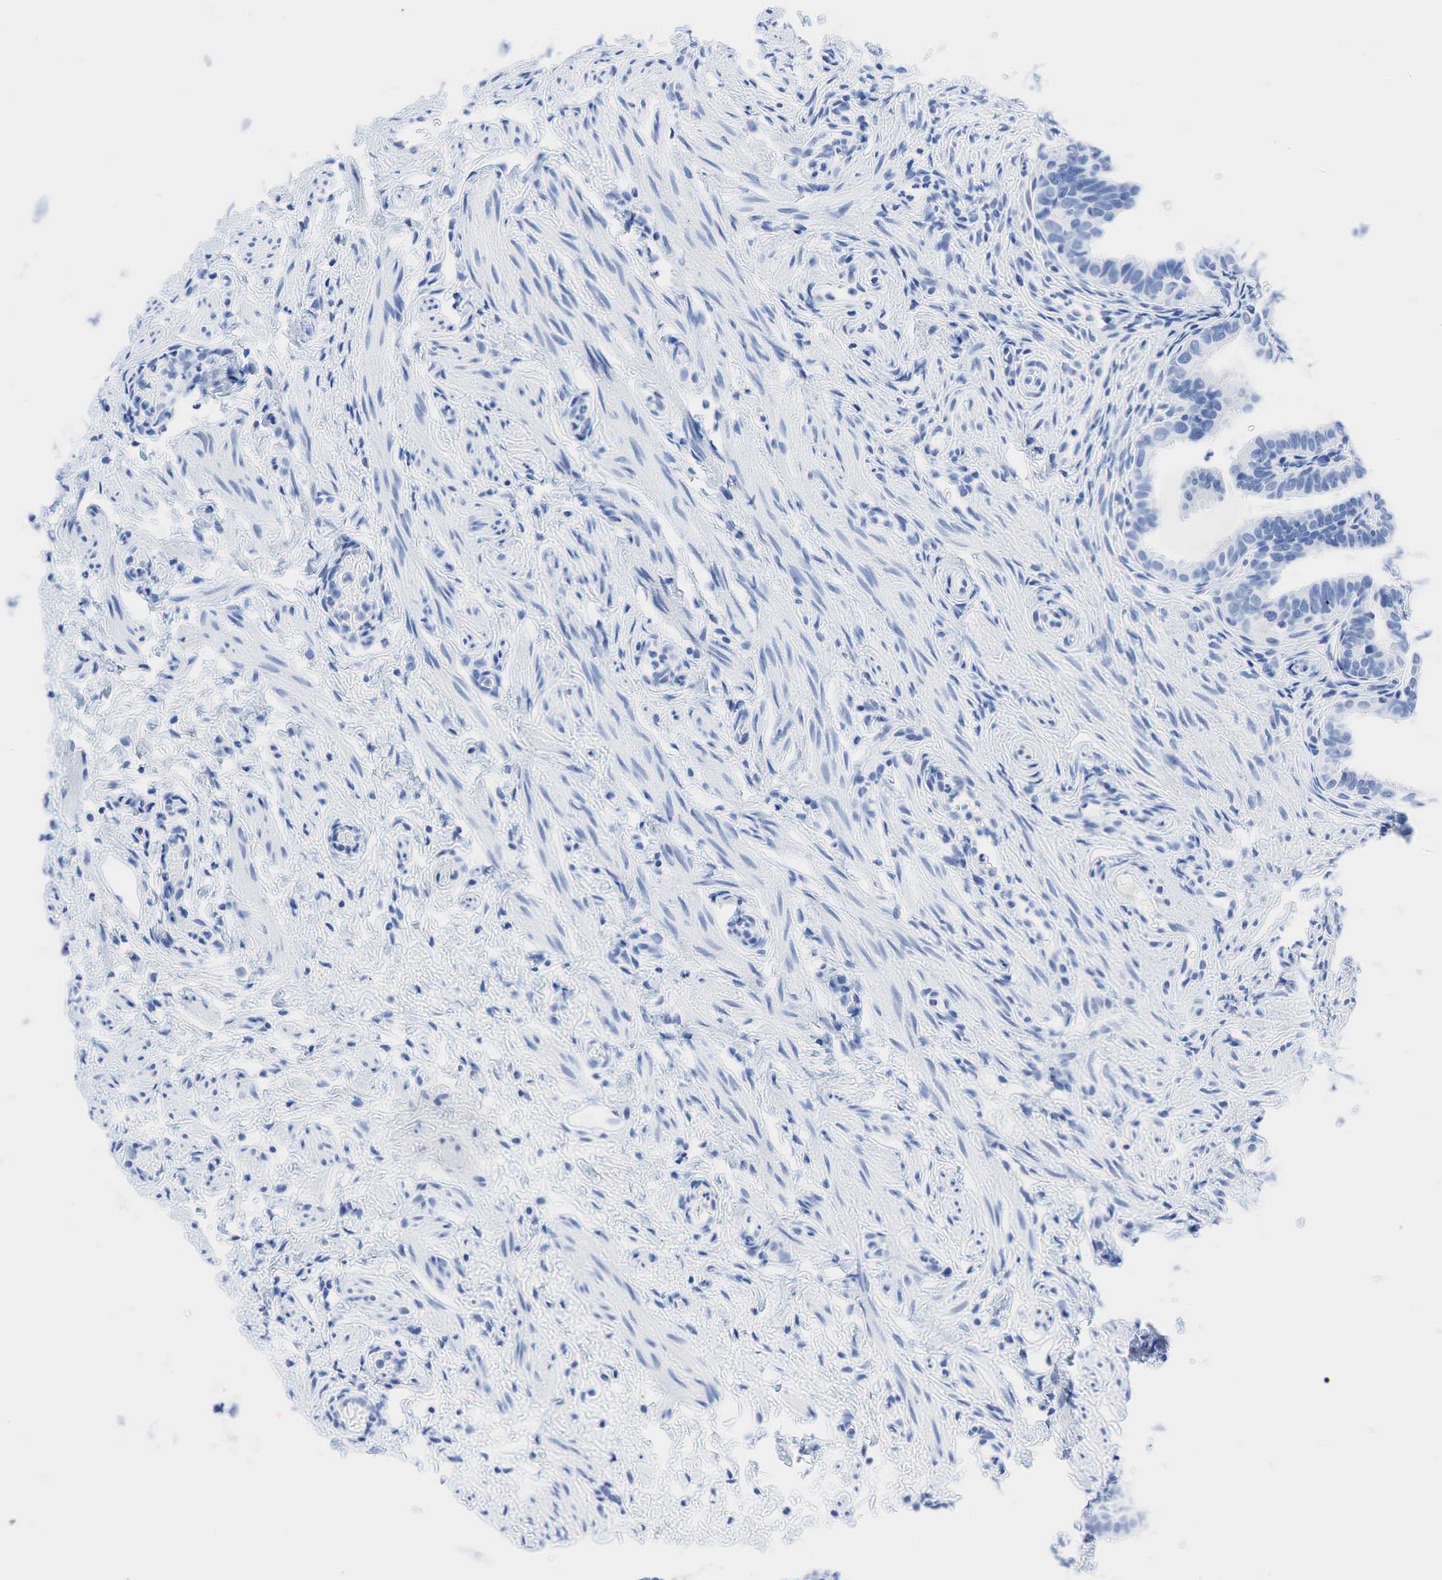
{"staining": {"intensity": "negative", "quantity": "none", "location": "none"}, "tissue": "fallopian tube", "cell_type": "Glandular cells", "image_type": "normal", "snomed": [{"axis": "morphology", "description": "Normal tissue, NOS"}, {"axis": "topography", "description": "Fallopian tube"}], "caption": "Histopathology image shows no protein staining in glandular cells of normal fallopian tube.", "gene": "INHA", "patient": {"sex": "female", "age": 41}}